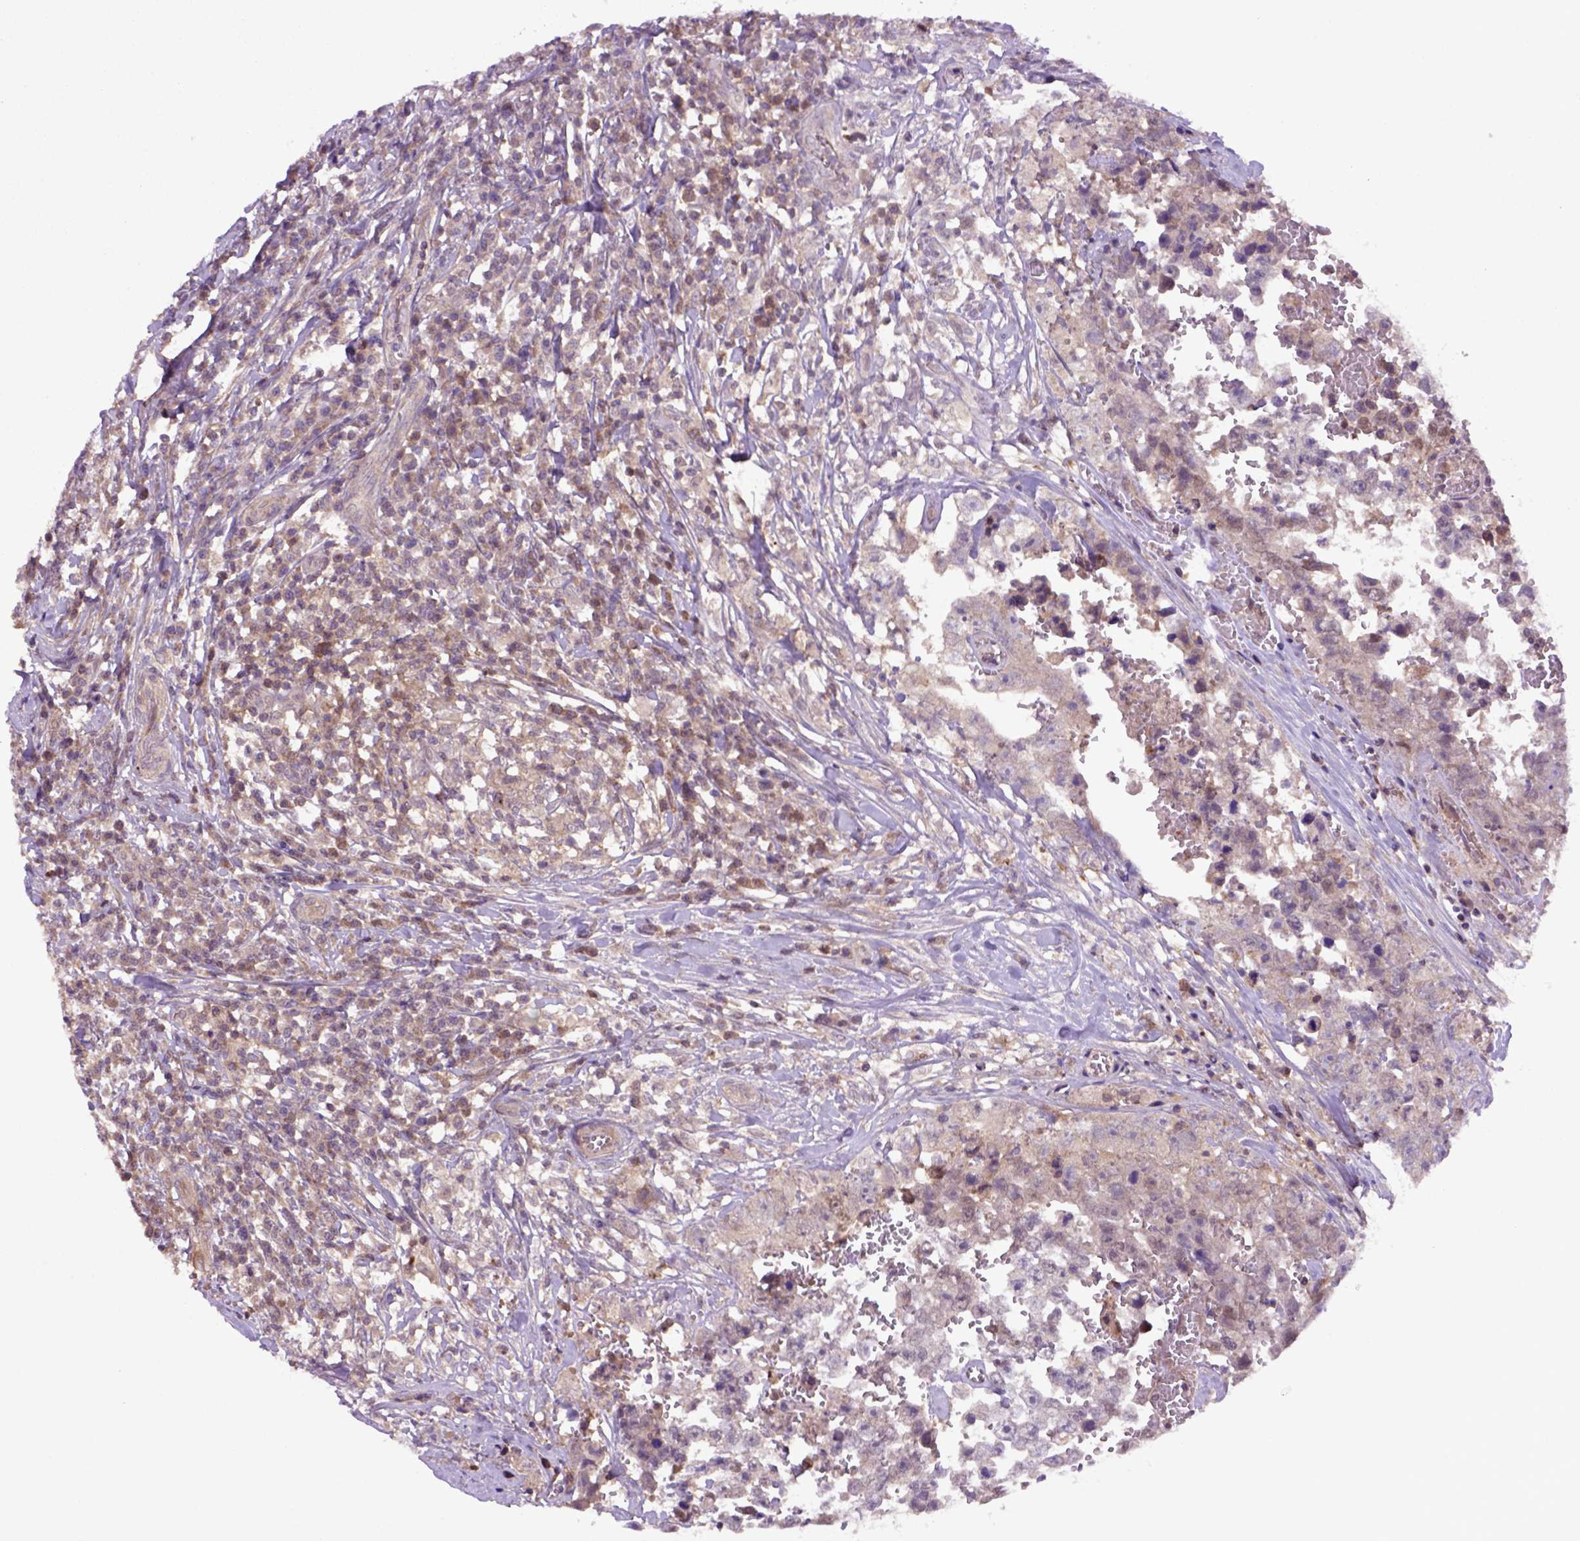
{"staining": {"intensity": "weak", "quantity": ">75%", "location": "cytoplasmic/membranous"}, "tissue": "testis cancer", "cell_type": "Tumor cells", "image_type": "cancer", "snomed": [{"axis": "morphology", "description": "Carcinoma, Embryonal, NOS"}, {"axis": "topography", "description": "Testis"}], "caption": "Testis cancer tissue demonstrates weak cytoplasmic/membranous staining in approximately >75% of tumor cells, visualized by immunohistochemistry.", "gene": "HSPBP1", "patient": {"sex": "male", "age": 36}}